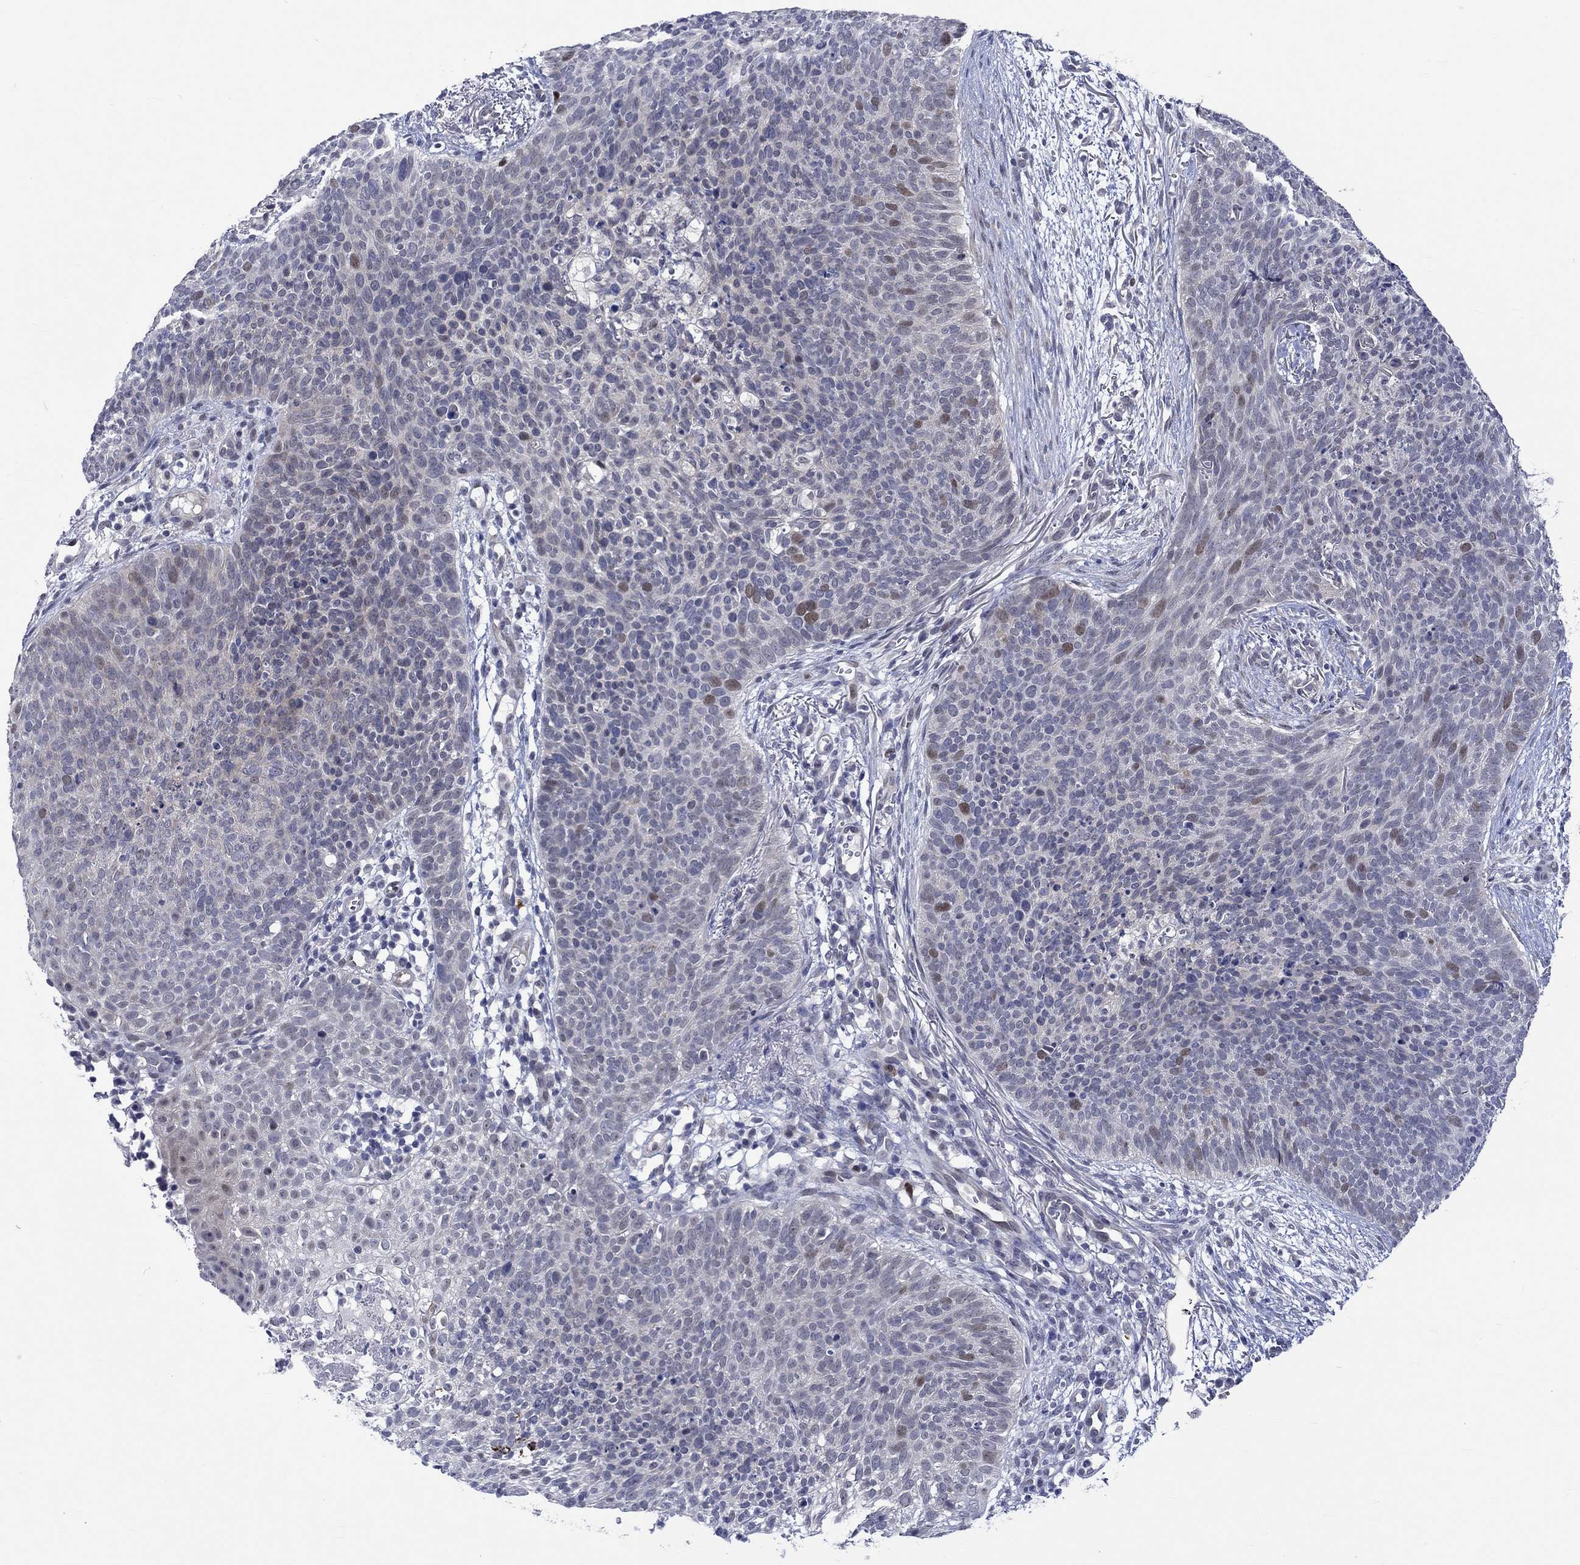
{"staining": {"intensity": "moderate", "quantity": "<25%", "location": "nuclear"}, "tissue": "skin cancer", "cell_type": "Tumor cells", "image_type": "cancer", "snomed": [{"axis": "morphology", "description": "Basal cell carcinoma"}, {"axis": "topography", "description": "Skin"}], "caption": "DAB (3,3'-diaminobenzidine) immunohistochemical staining of human basal cell carcinoma (skin) reveals moderate nuclear protein staining in approximately <25% of tumor cells. (brown staining indicates protein expression, while blue staining denotes nuclei).", "gene": "E2F8", "patient": {"sex": "male", "age": 64}}